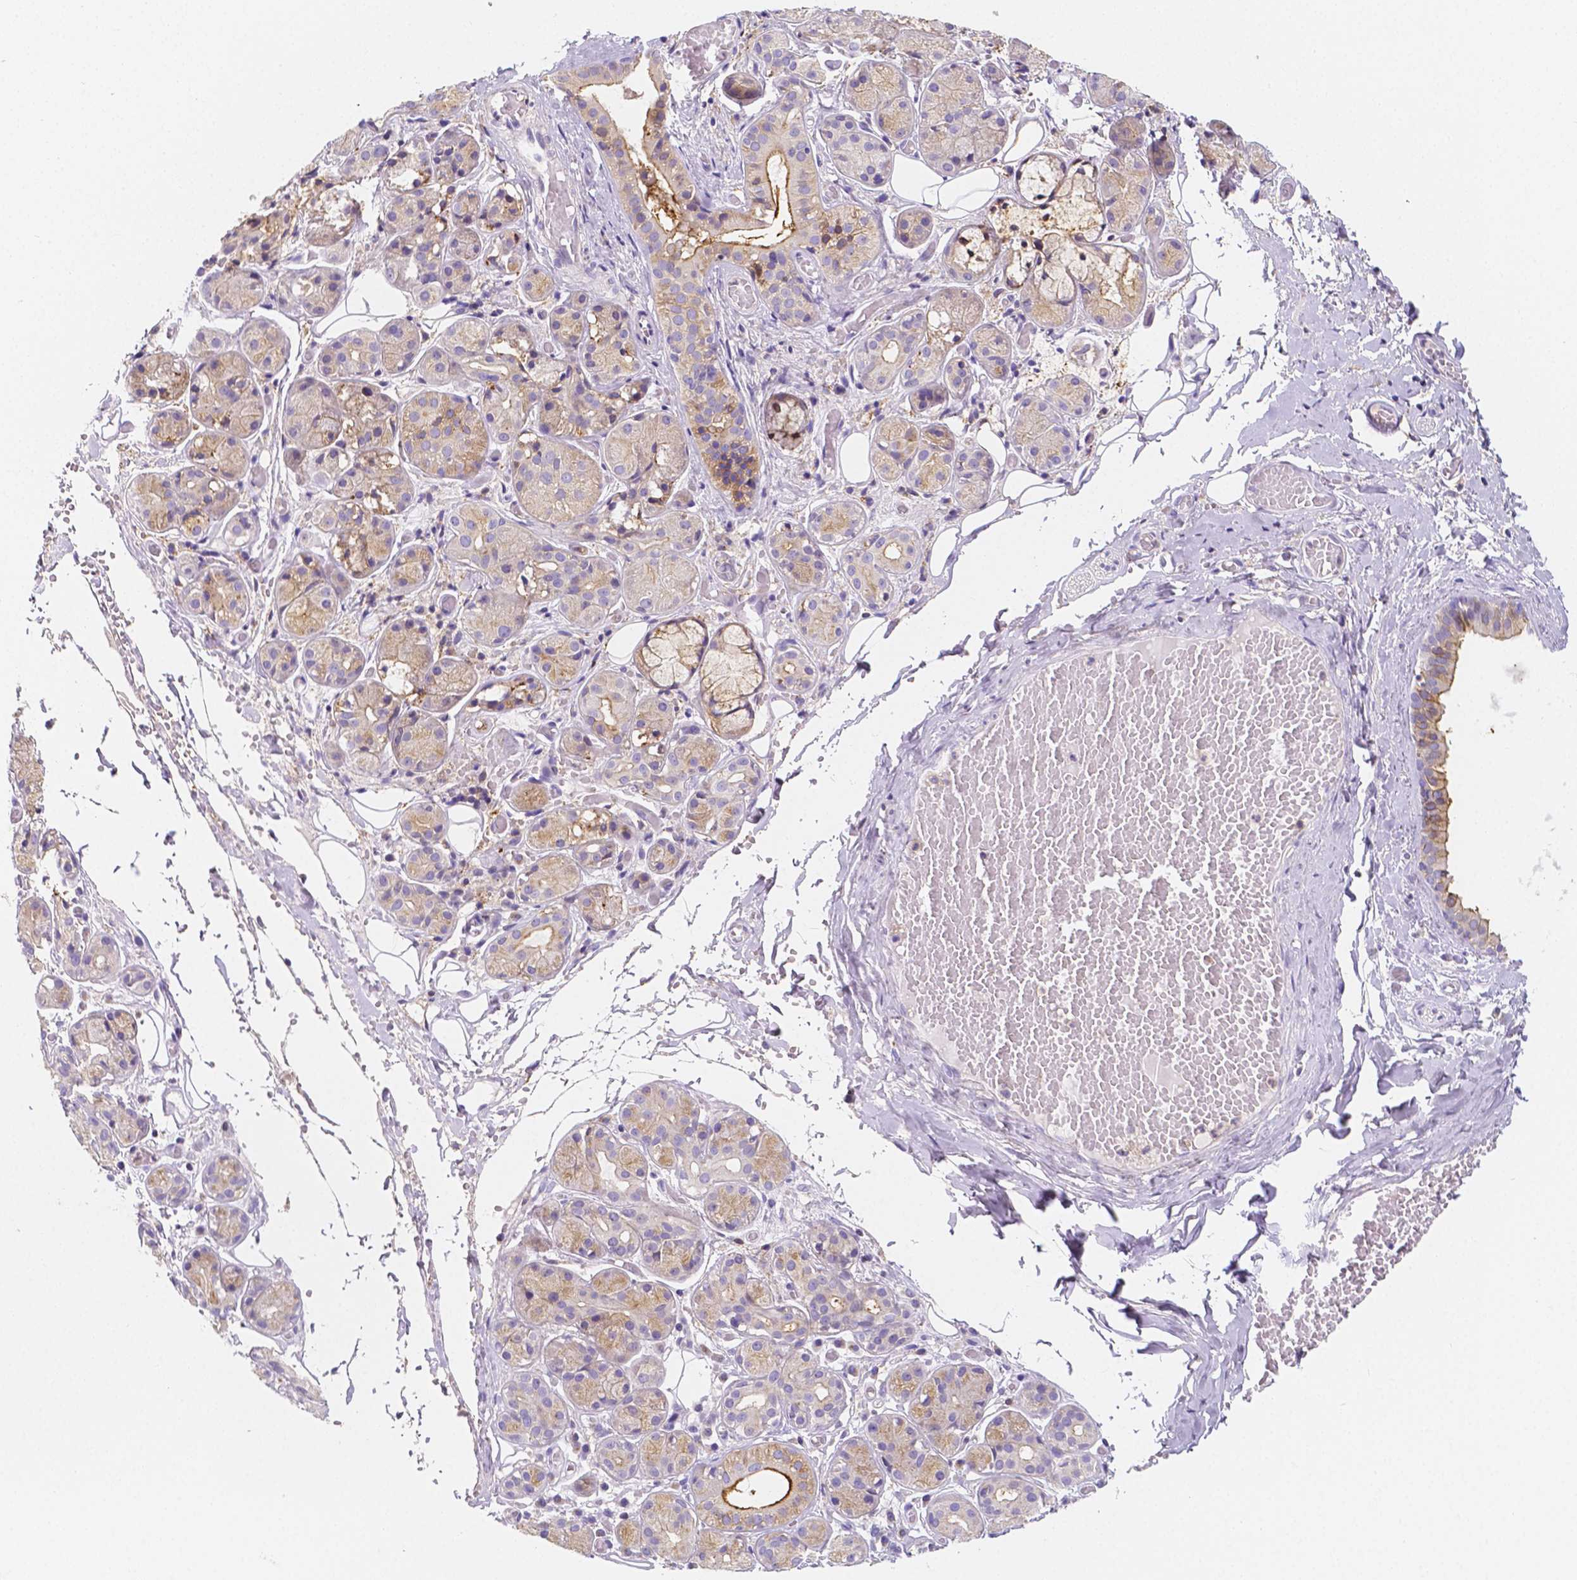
{"staining": {"intensity": "moderate", "quantity": "<25%", "location": "cytoplasmic/membranous"}, "tissue": "salivary gland", "cell_type": "Glandular cells", "image_type": "normal", "snomed": [{"axis": "morphology", "description": "Normal tissue, NOS"}, {"axis": "topography", "description": "Salivary gland"}, {"axis": "topography", "description": "Peripheral nerve tissue"}], "caption": "This histopathology image demonstrates immunohistochemistry staining of benign human salivary gland, with low moderate cytoplasmic/membranous expression in approximately <25% of glandular cells.", "gene": "GABRD", "patient": {"sex": "male", "age": 71}}